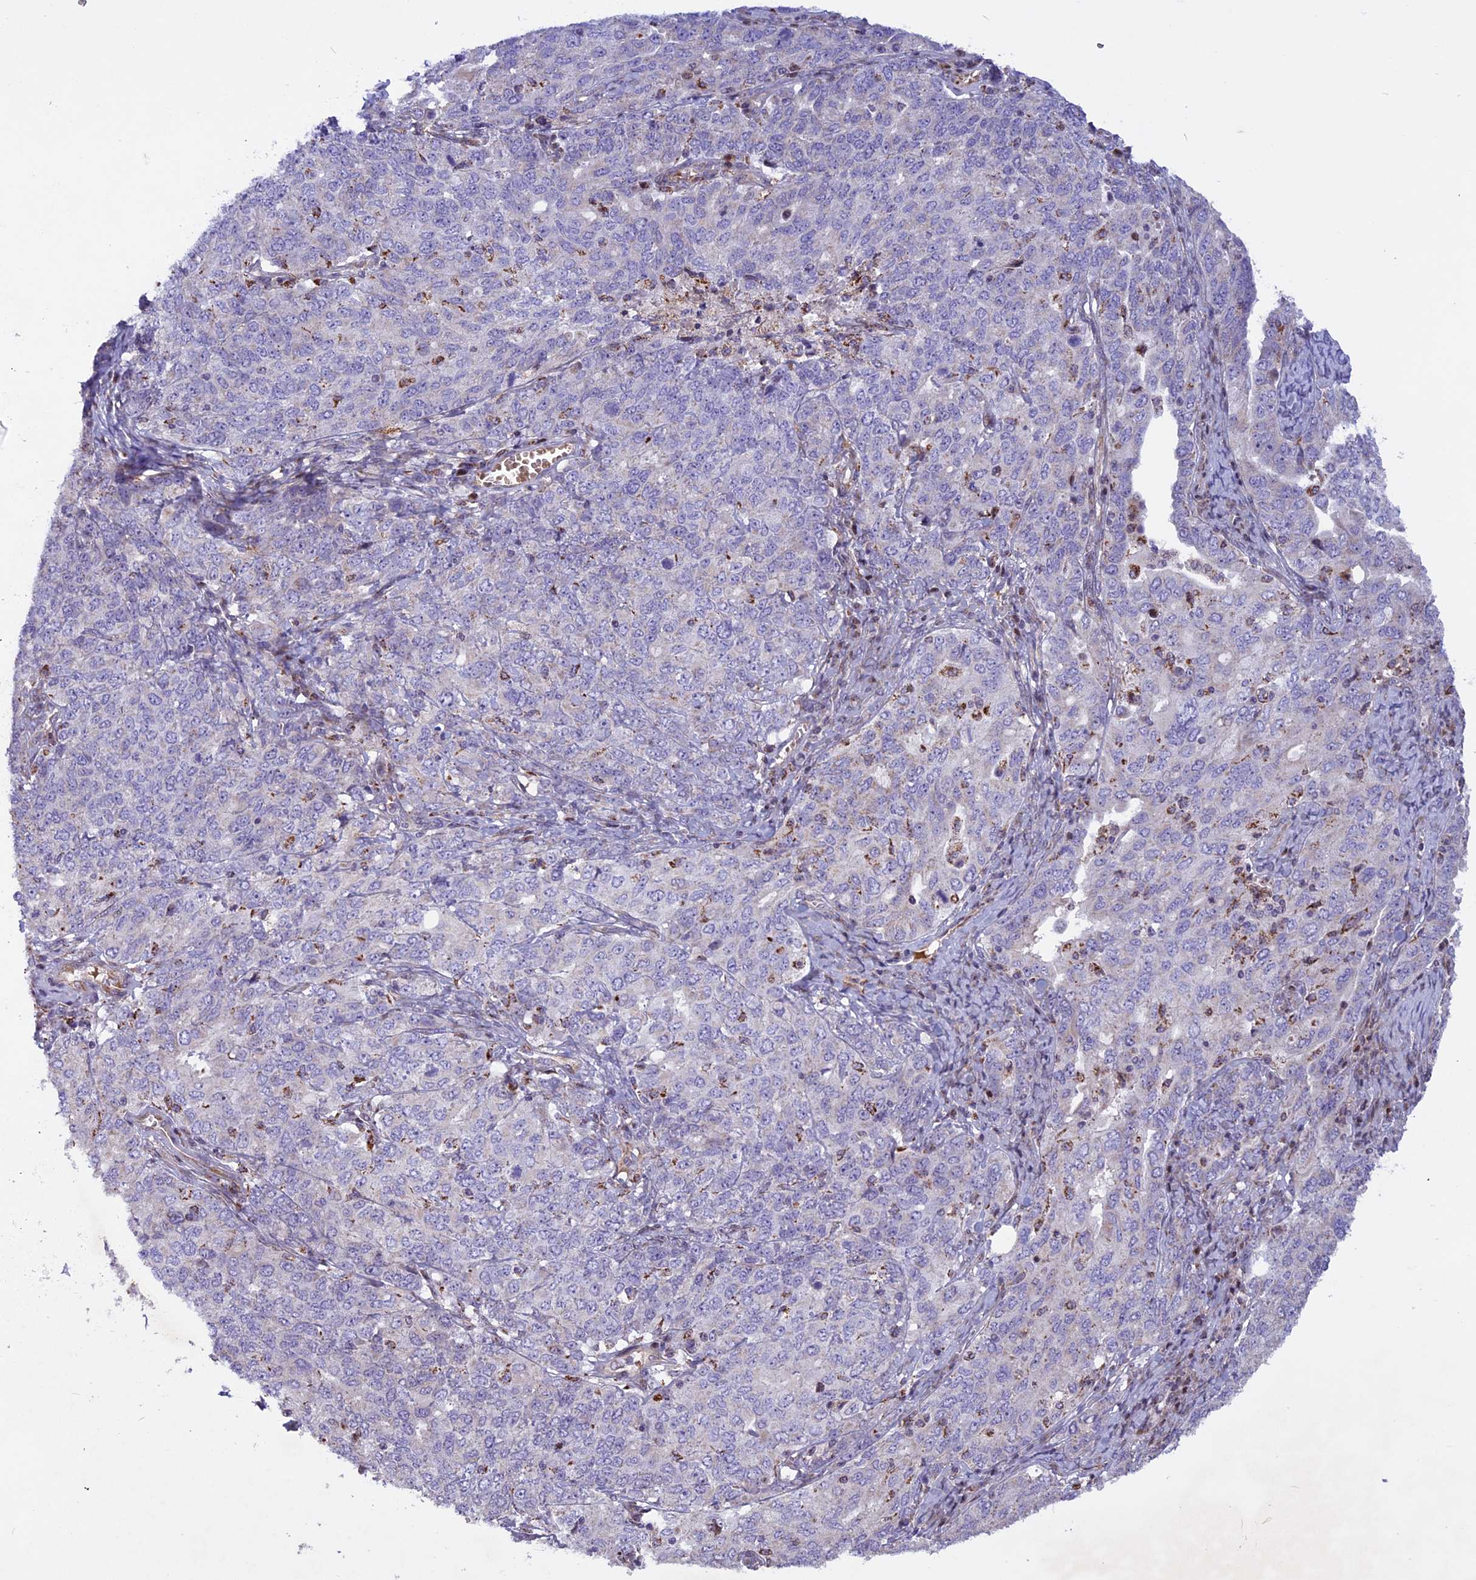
{"staining": {"intensity": "negative", "quantity": "none", "location": "none"}, "tissue": "ovarian cancer", "cell_type": "Tumor cells", "image_type": "cancer", "snomed": [{"axis": "morphology", "description": "Carcinoma, endometroid"}, {"axis": "topography", "description": "Ovary"}], "caption": "Ovarian endometroid carcinoma was stained to show a protein in brown. There is no significant positivity in tumor cells. (Stains: DAB immunohistochemistry (IHC) with hematoxylin counter stain, Microscopy: brightfield microscopy at high magnification).", "gene": "MIEF2", "patient": {"sex": "female", "age": 62}}